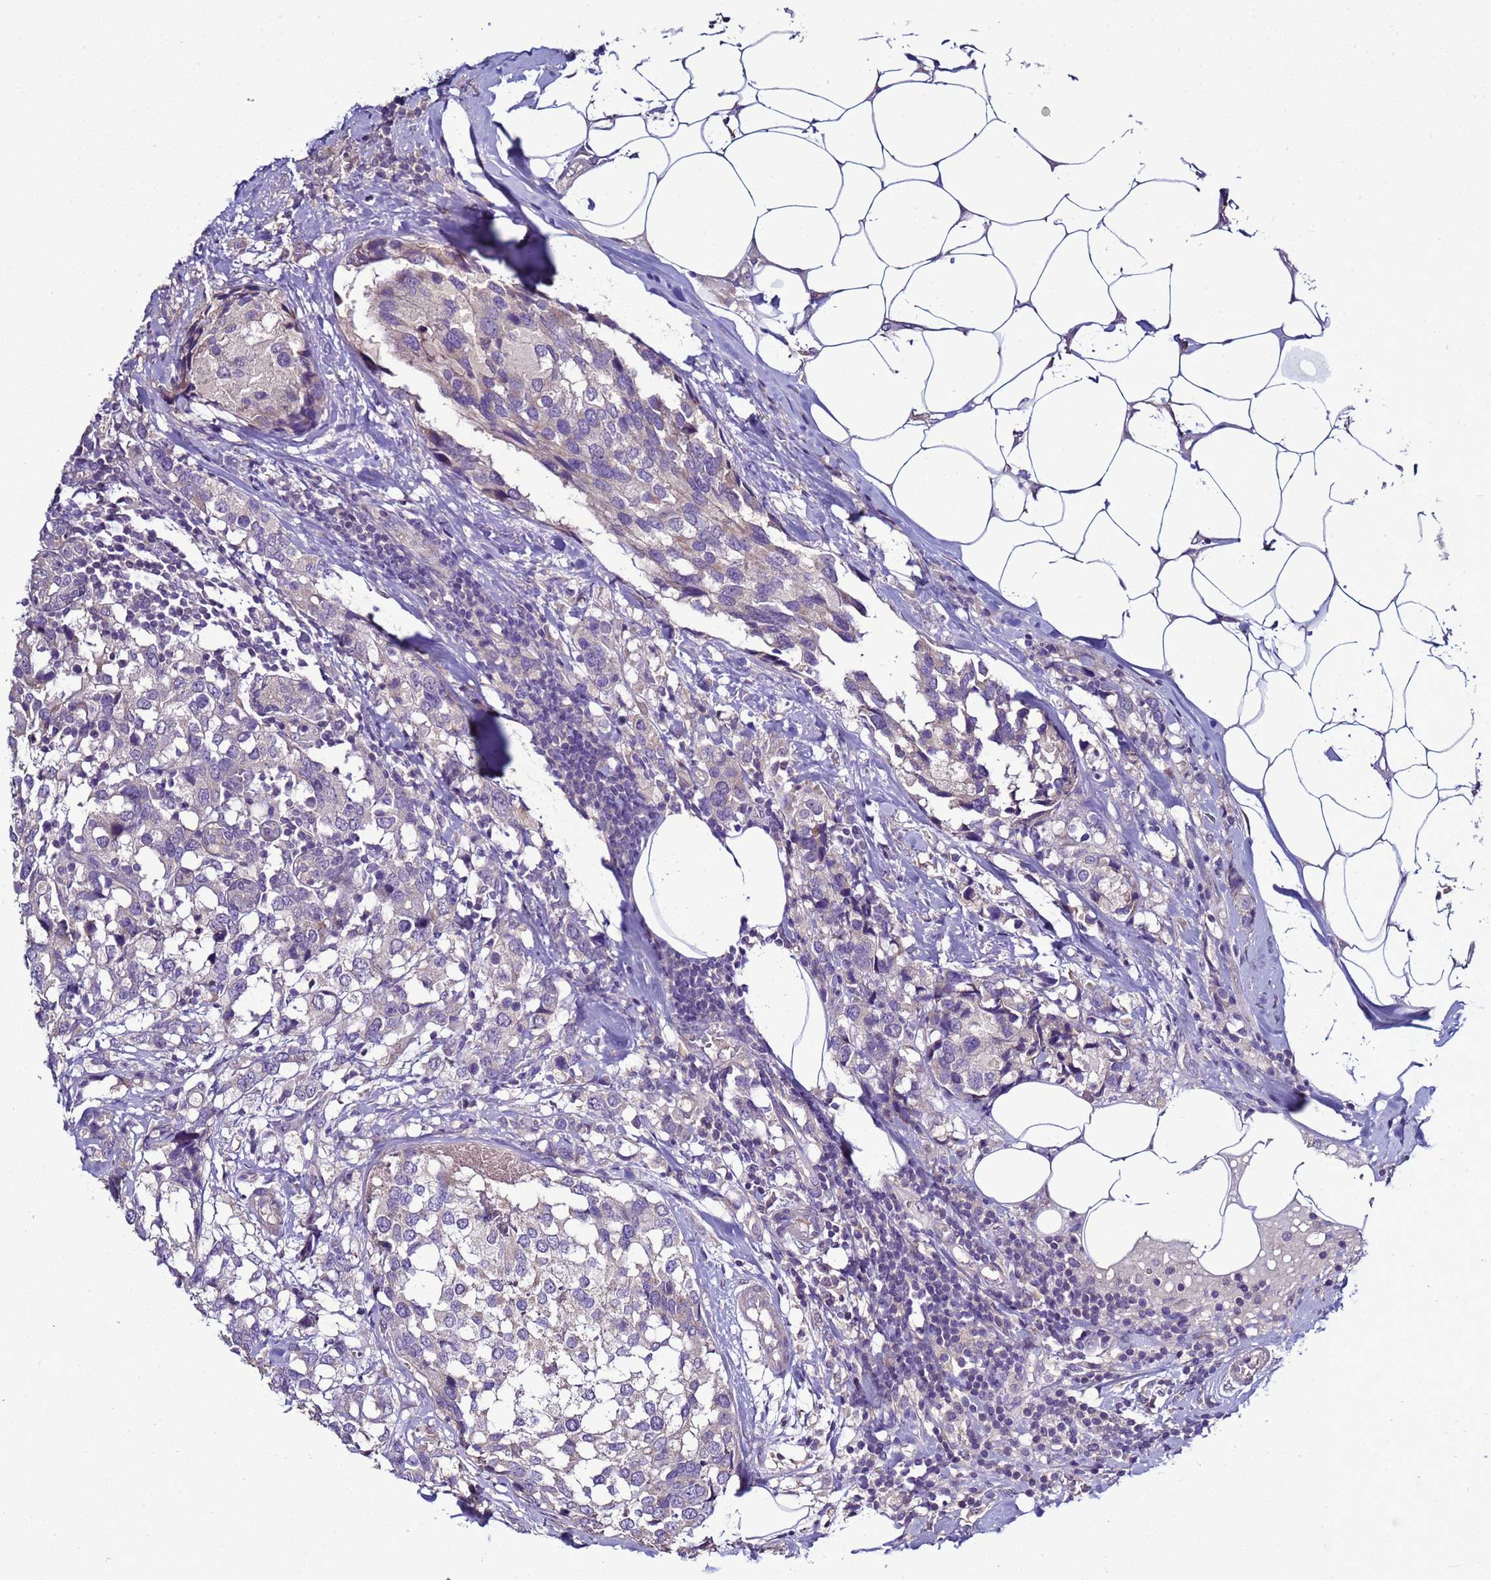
{"staining": {"intensity": "negative", "quantity": "none", "location": "none"}, "tissue": "breast cancer", "cell_type": "Tumor cells", "image_type": "cancer", "snomed": [{"axis": "morphology", "description": "Lobular carcinoma"}, {"axis": "topography", "description": "Breast"}], "caption": "IHC photomicrograph of neoplastic tissue: human breast cancer stained with DAB demonstrates no significant protein positivity in tumor cells.", "gene": "RABL2B", "patient": {"sex": "female", "age": 59}}